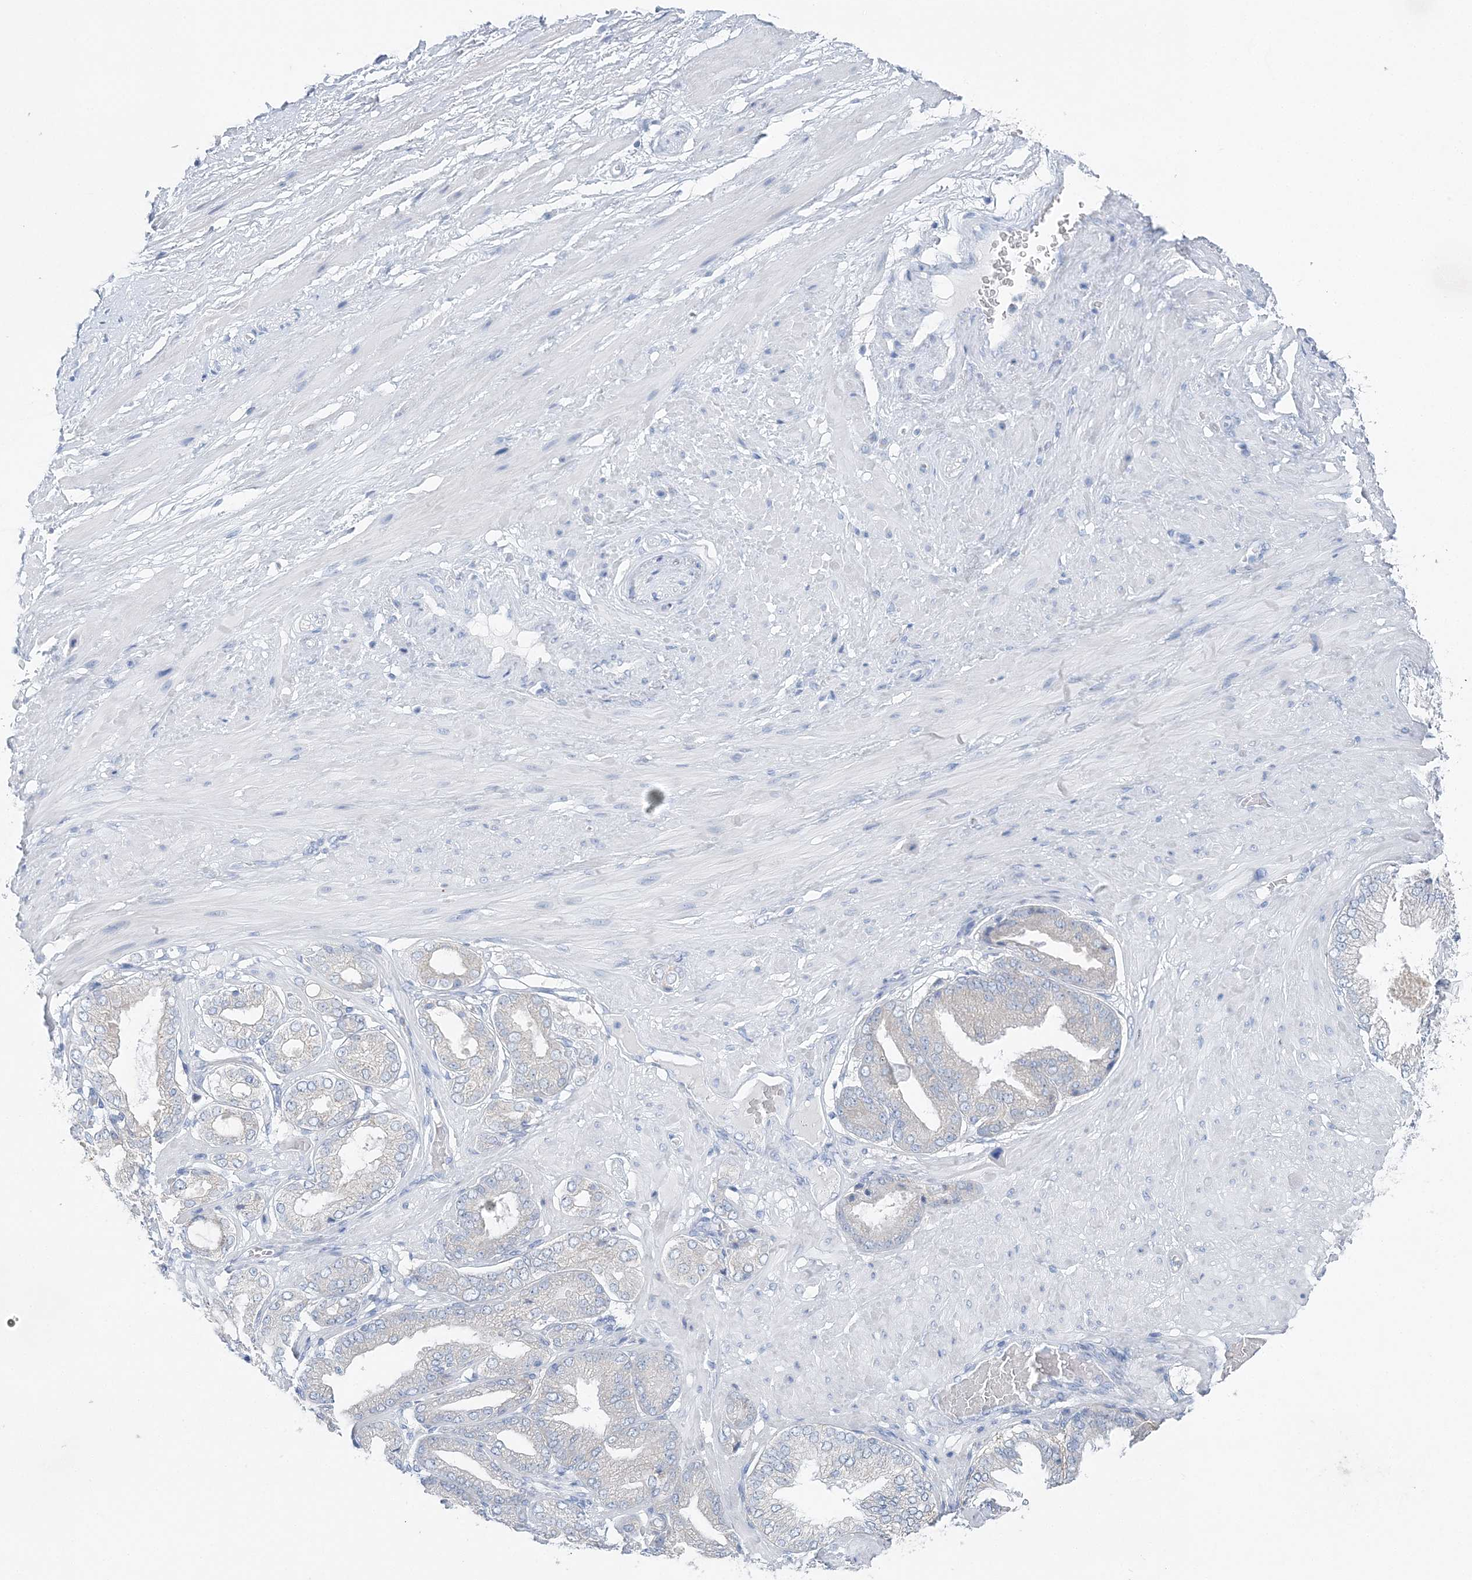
{"staining": {"intensity": "negative", "quantity": "none", "location": "none"}, "tissue": "adipose tissue", "cell_type": "Adipocytes", "image_type": "normal", "snomed": [{"axis": "morphology", "description": "Normal tissue, NOS"}, {"axis": "morphology", "description": "Adenocarcinoma, Low grade"}, {"axis": "topography", "description": "Prostate"}, {"axis": "topography", "description": "Peripheral nerve tissue"}], "caption": "Immunohistochemistry histopathology image of benign adipose tissue: human adipose tissue stained with DAB shows no significant protein positivity in adipocytes. (Stains: DAB (3,3'-diaminobenzidine) immunohistochemistry (IHC) with hematoxylin counter stain, Microscopy: brightfield microscopy at high magnification).", "gene": "SLC5A6", "patient": {"sex": "male", "age": 63}}